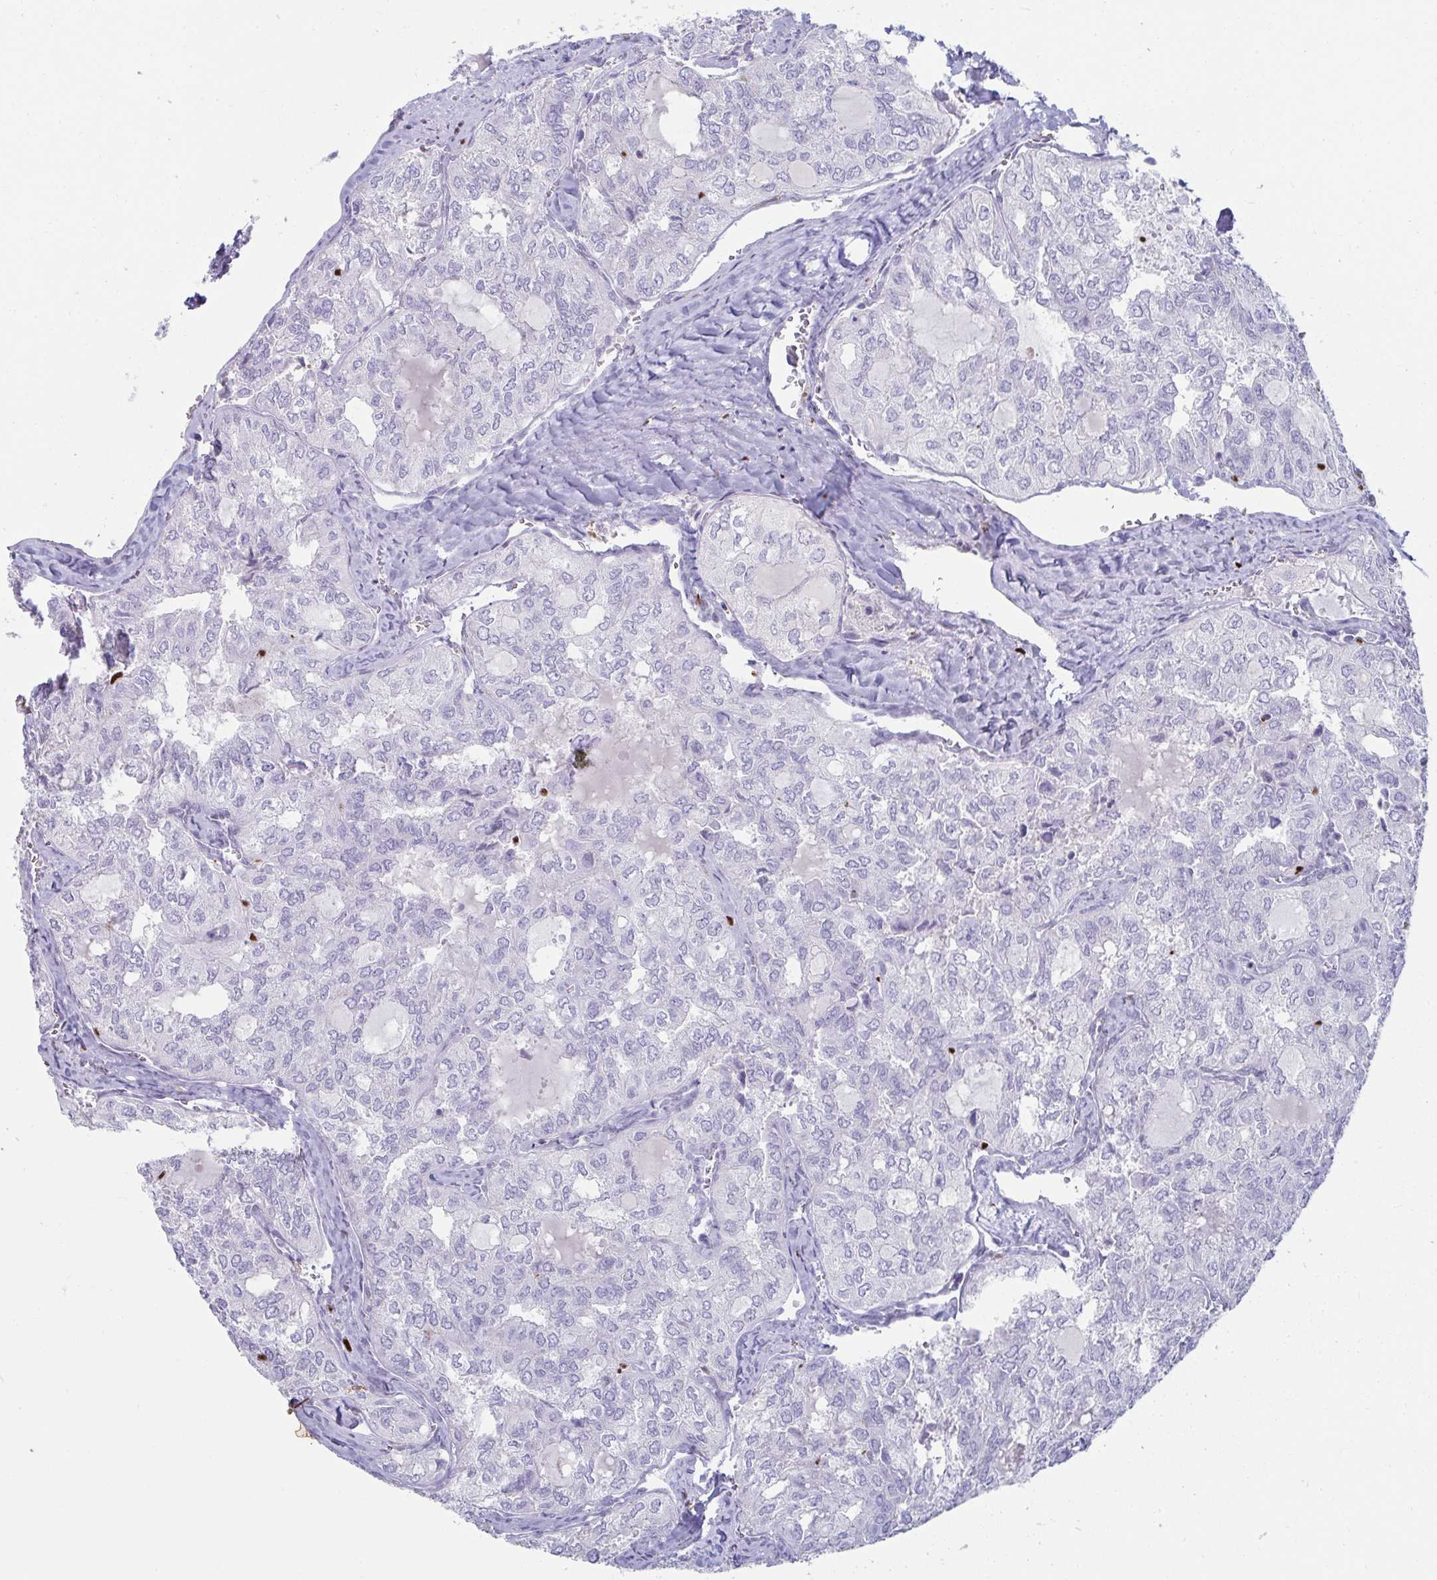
{"staining": {"intensity": "negative", "quantity": "none", "location": "none"}, "tissue": "thyroid cancer", "cell_type": "Tumor cells", "image_type": "cancer", "snomed": [{"axis": "morphology", "description": "Follicular adenoma carcinoma, NOS"}, {"axis": "topography", "description": "Thyroid gland"}], "caption": "Human thyroid cancer stained for a protein using immunohistochemistry demonstrates no positivity in tumor cells.", "gene": "ZNF586", "patient": {"sex": "male", "age": 75}}